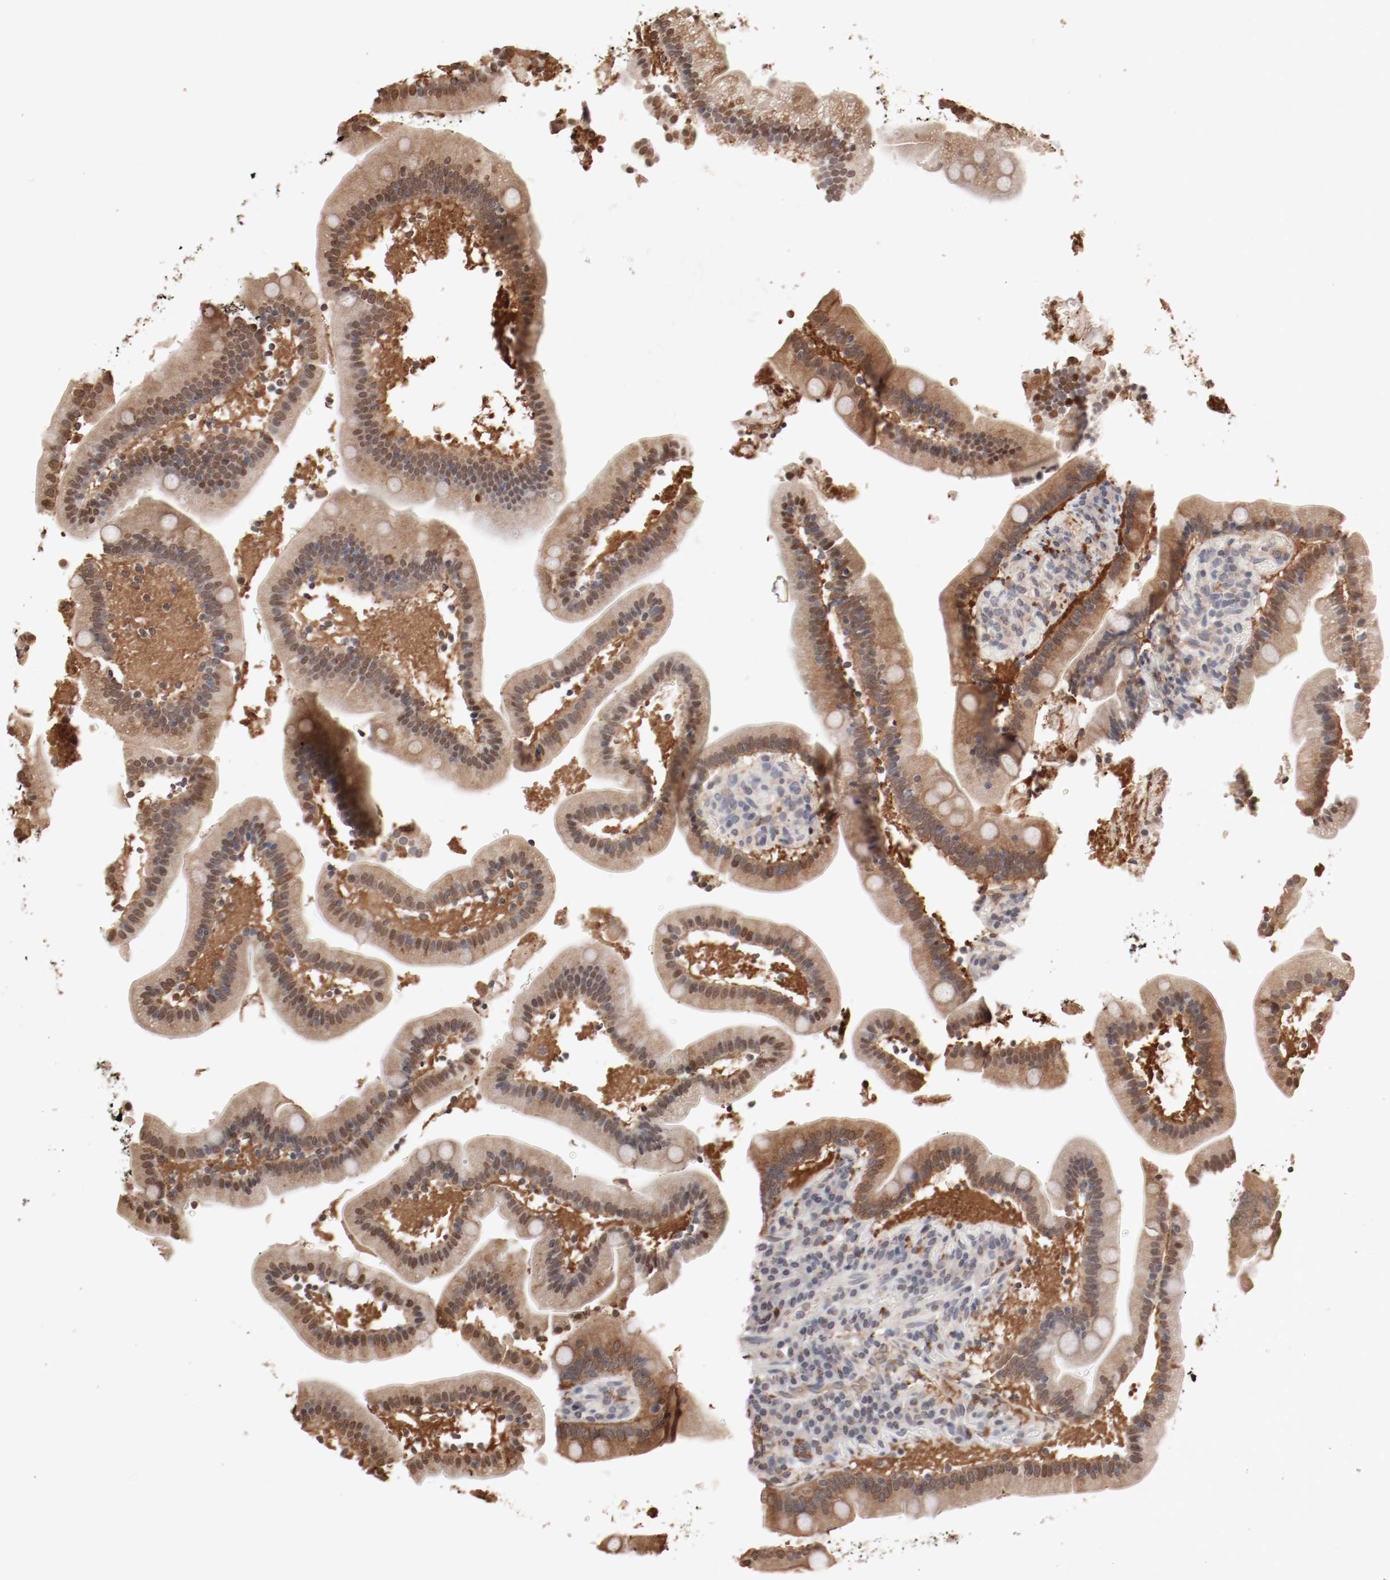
{"staining": {"intensity": "weak", "quantity": ">75%", "location": "cytoplasmic/membranous,nuclear"}, "tissue": "duodenum", "cell_type": "Glandular cells", "image_type": "normal", "snomed": [{"axis": "morphology", "description": "Normal tissue, NOS"}, {"axis": "topography", "description": "Duodenum"}], "caption": "An immunohistochemistry (IHC) photomicrograph of normal tissue is shown. Protein staining in brown labels weak cytoplasmic/membranous,nuclear positivity in duodenum within glandular cells.", "gene": "WASL", "patient": {"sex": "male", "age": 66}}